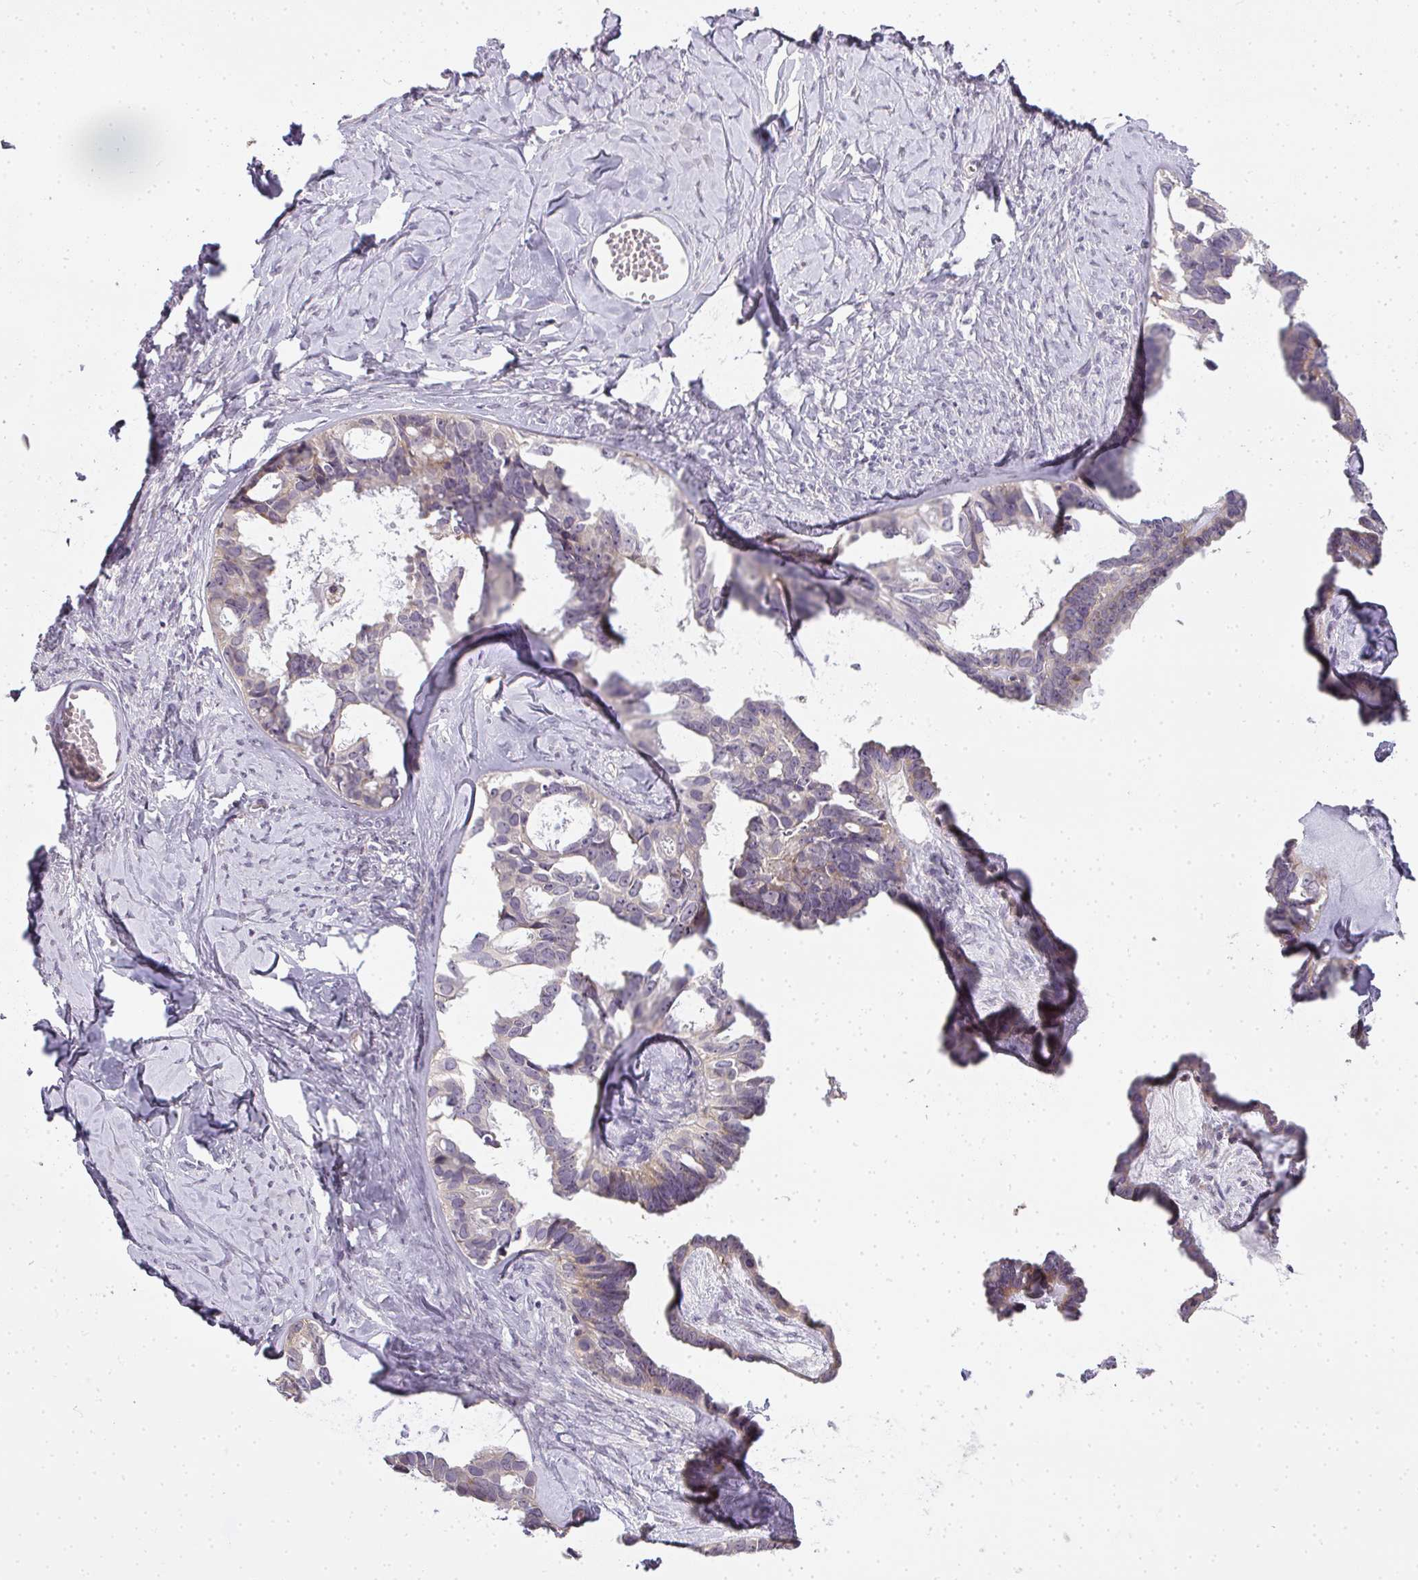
{"staining": {"intensity": "weak", "quantity": "25%-75%", "location": "cytoplasmic/membranous"}, "tissue": "ovarian cancer", "cell_type": "Tumor cells", "image_type": "cancer", "snomed": [{"axis": "morphology", "description": "Cystadenocarcinoma, serous, NOS"}, {"axis": "topography", "description": "Ovary"}], "caption": "Approximately 25%-75% of tumor cells in human ovarian cancer demonstrate weak cytoplasmic/membranous protein positivity as visualized by brown immunohistochemical staining.", "gene": "MED19", "patient": {"sex": "female", "age": 69}}